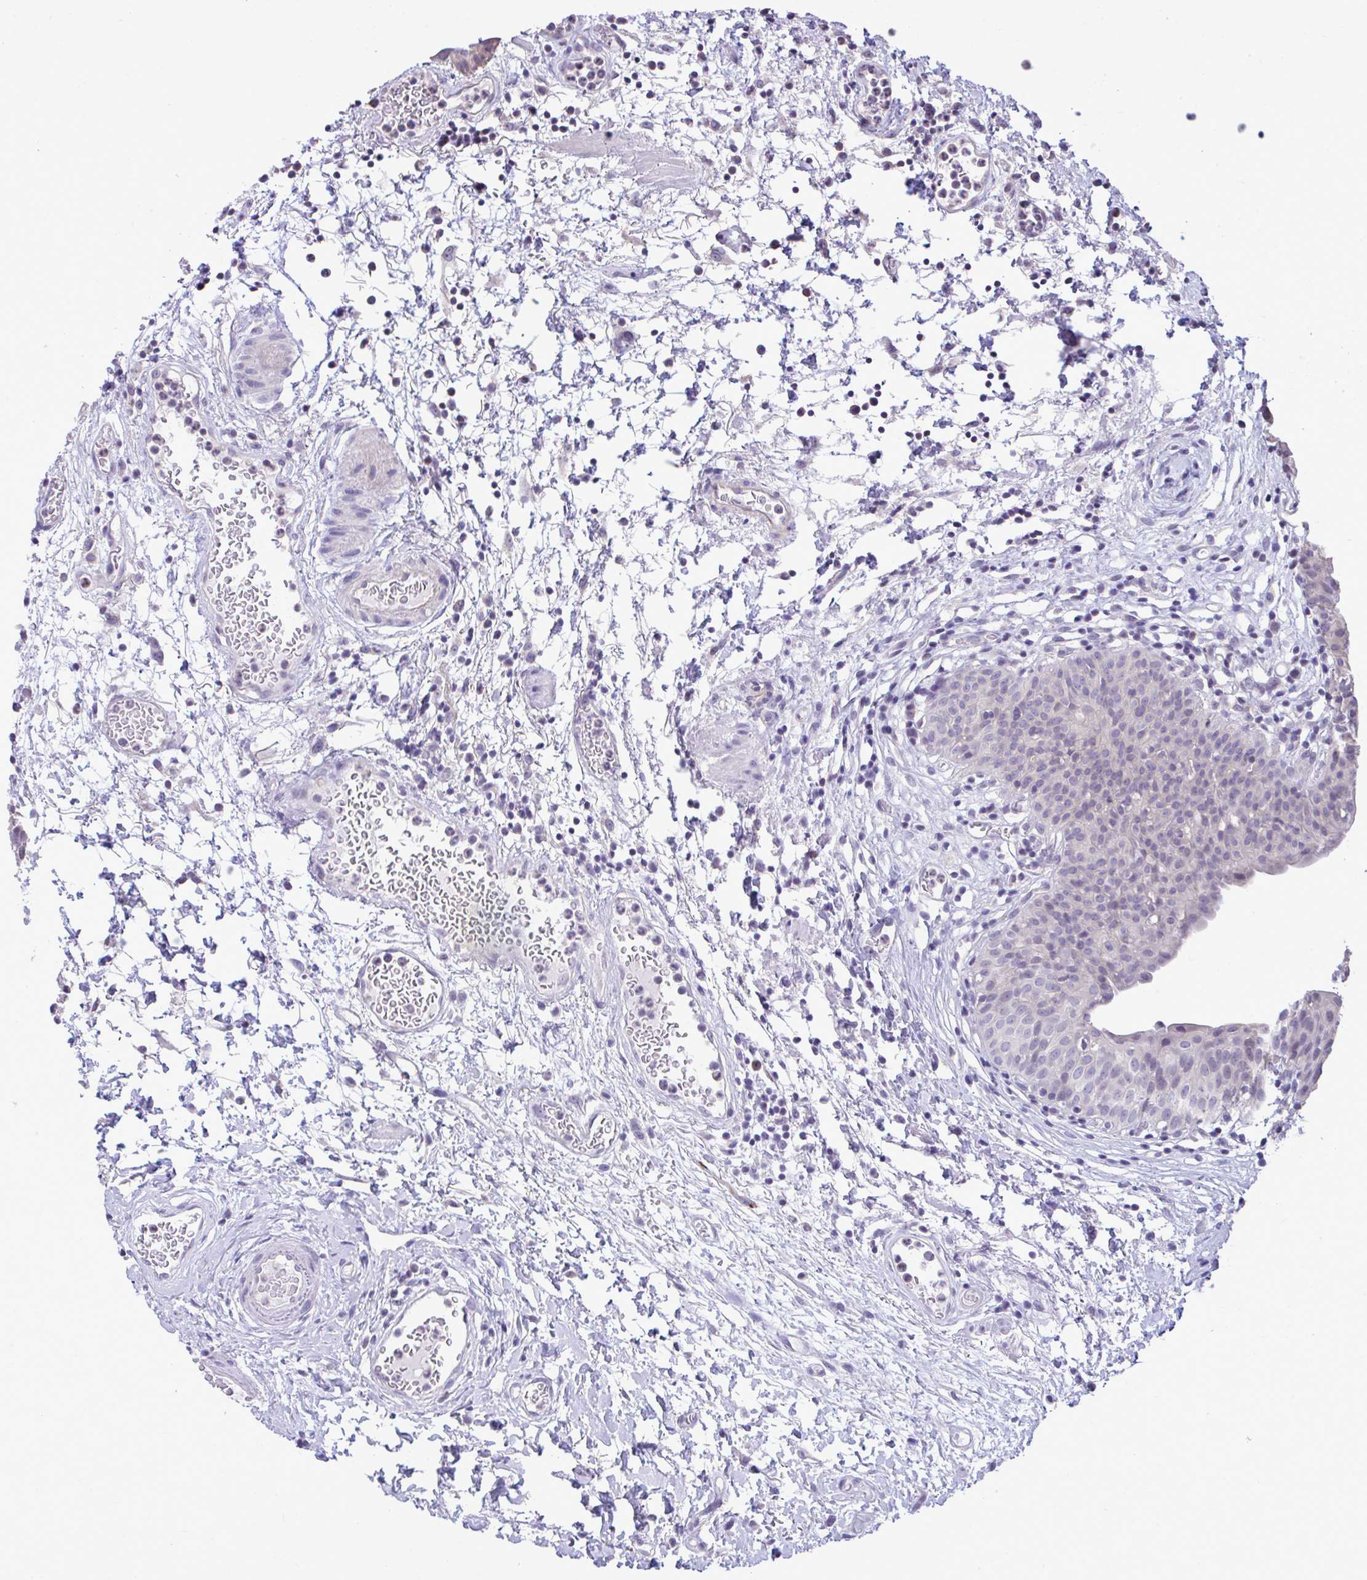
{"staining": {"intensity": "negative", "quantity": "none", "location": "none"}, "tissue": "urinary bladder", "cell_type": "Urothelial cells", "image_type": "normal", "snomed": [{"axis": "morphology", "description": "Normal tissue, NOS"}, {"axis": "morphology", "description": "Inflammation, NOS"}, {"axis": "topography", "description": "Urinary bladder"}], "caption": "Protein analysis of unremarkable urinary bladder reveals no significant expression in urothelial cells.", "gene": "PIGK", "patient": {"sex": "male", "age": 57}}